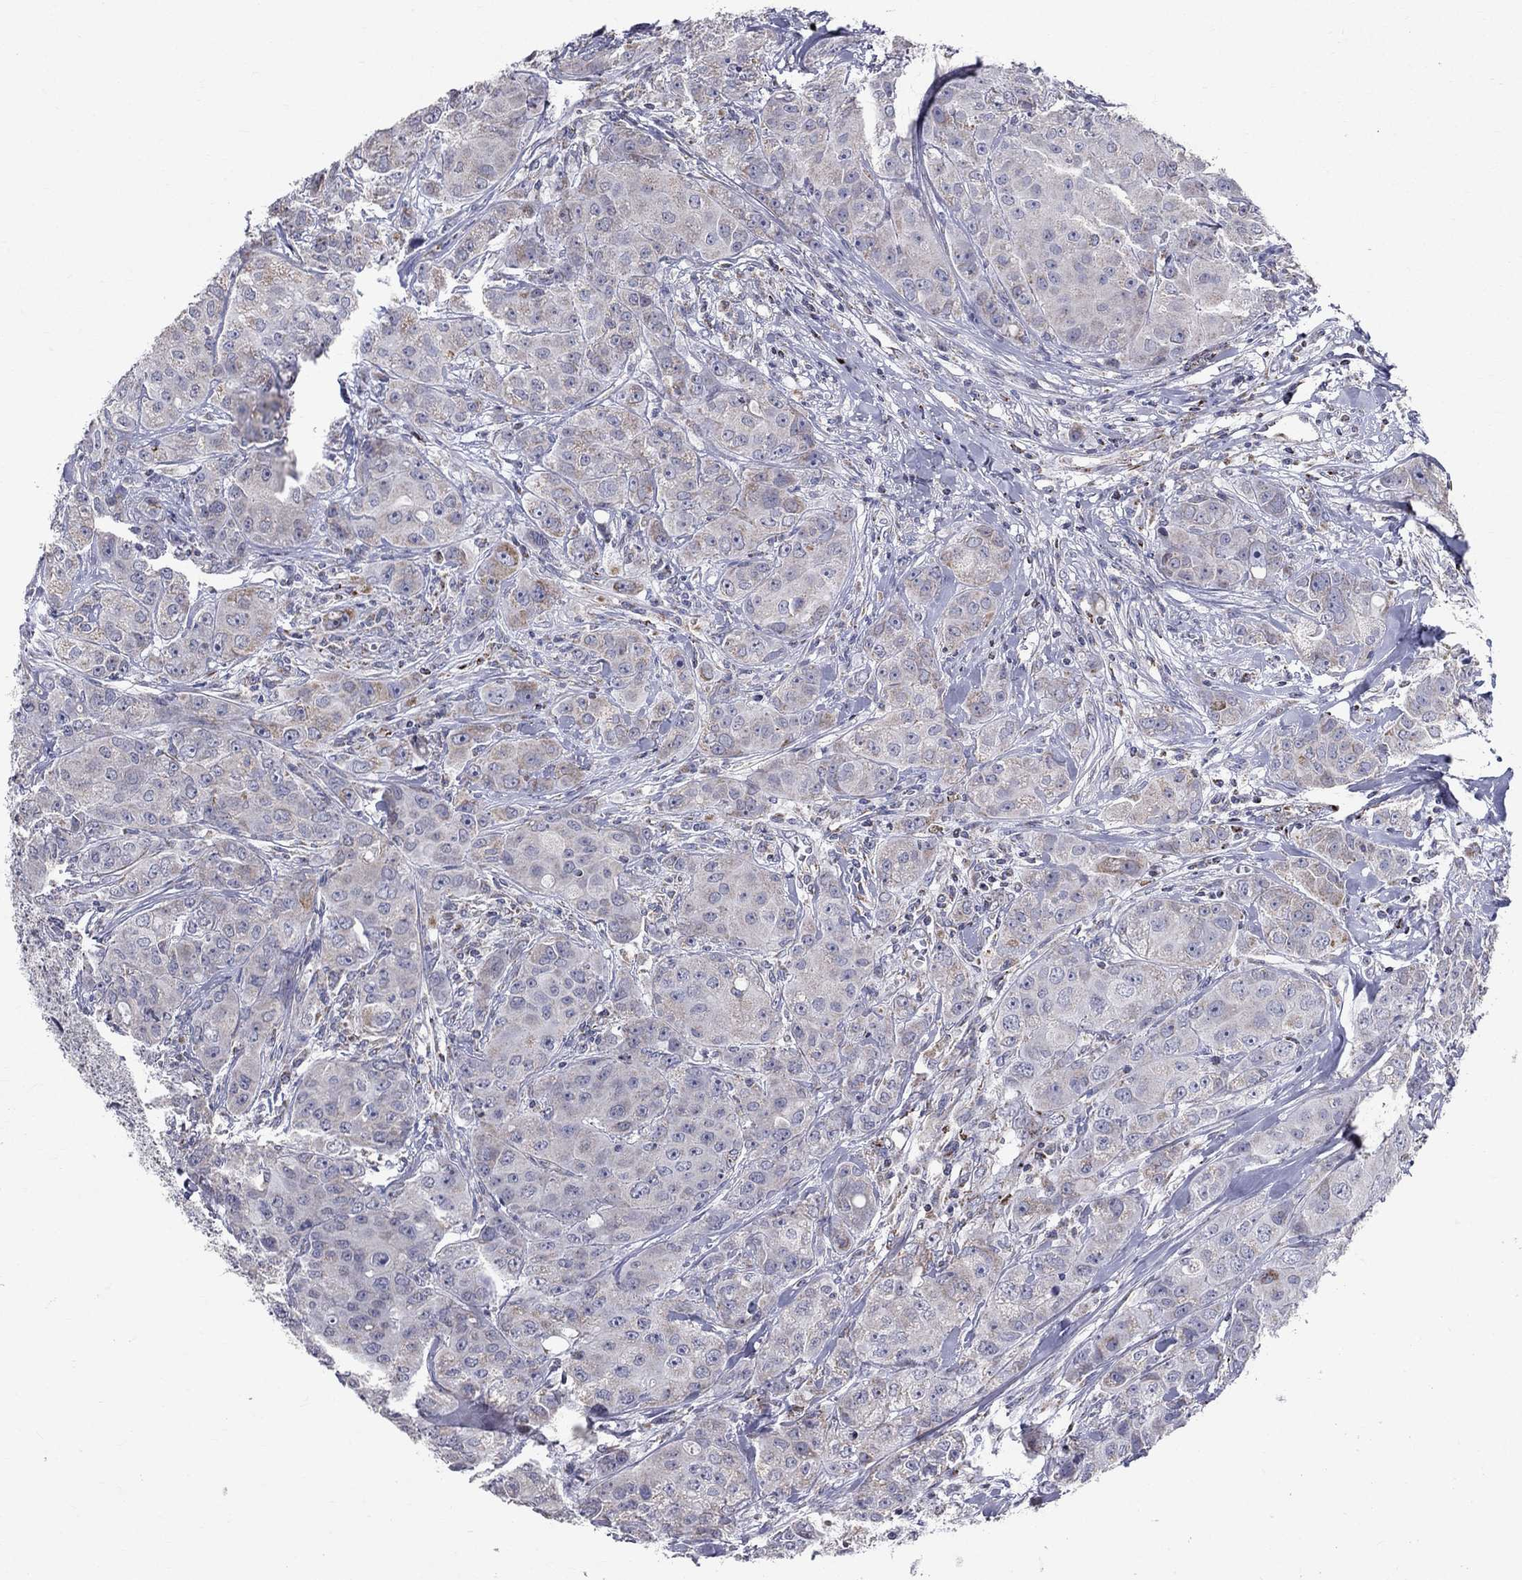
{"staining": {"intensity": "moderate", "quantity": "<25%", "location": "cytoplasmic/membranous"}, "tissue": "breast cancer", "cell_type": "Tumor cells", "image_type": "cancer", "snomed": [{"axis": "morphology", "description": "Duct carcinoma"}, {"axis": "topography", "description": "Breast"}], "caption": "Moderate cytoplasmic/membranous staining is identified in about <25% of tumor cells in invasive ductal carcinoma (breast). The protein is shown in brown color, while the nuclei are stained blue.", "gene": "SLC4A10", "patient": {"sex": "female", "age": 43}}